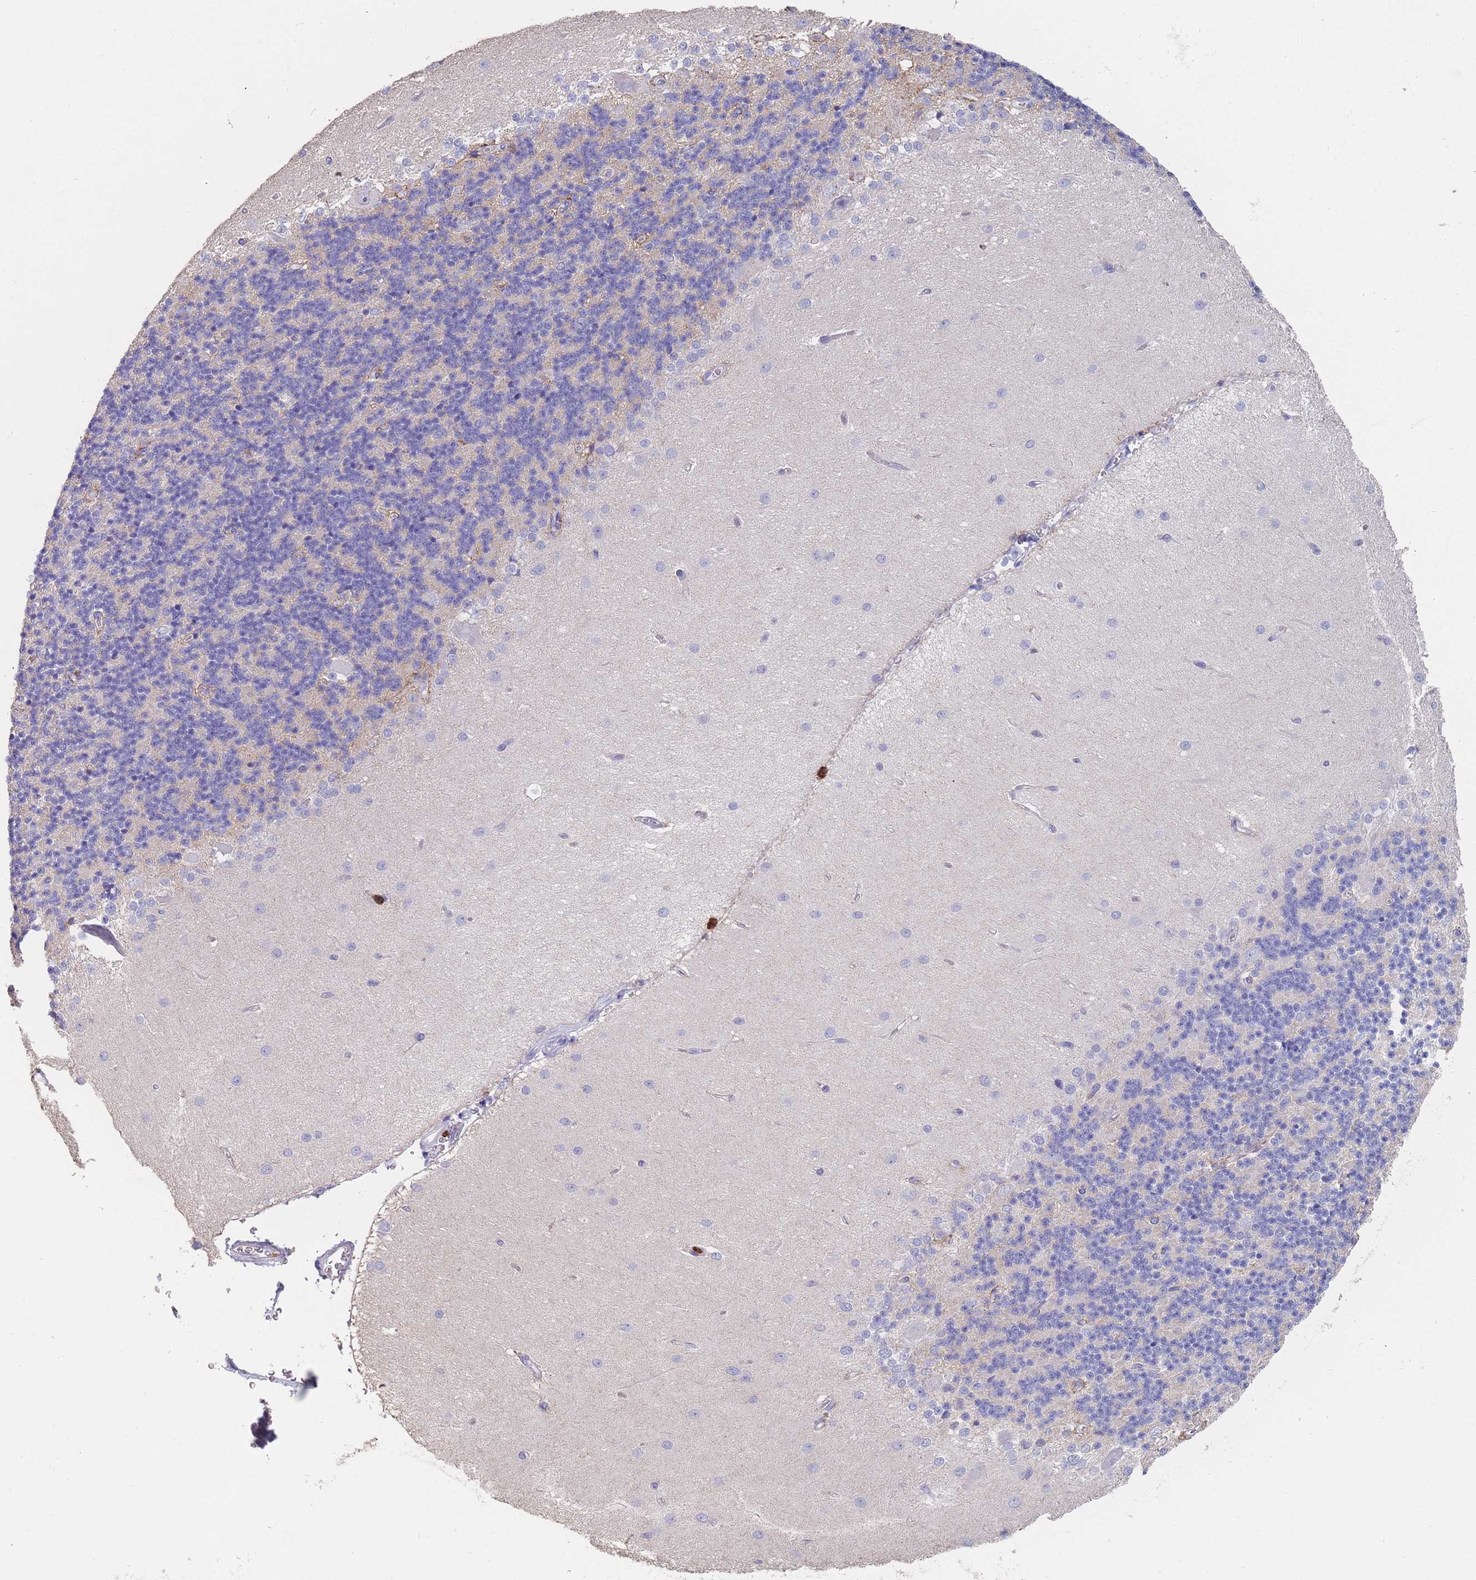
{"staining": {"intensity": "negative", "quantity": "none", "location": "none"}, "tissue": "cerebellum", "cell_type": "Cells in granular layer", "image_type": "normal", "snomed": [{"axis": "morphology", "description": "Normal tissue, NOS"}, {"axis": "topography", "description": "Cerebellum"}], "caption": "The image exhibits no staining of cells in granular layer in benign cerebellum.", "gene": "CLEC12A", "patient": {"sex": "female", "age": 29}}